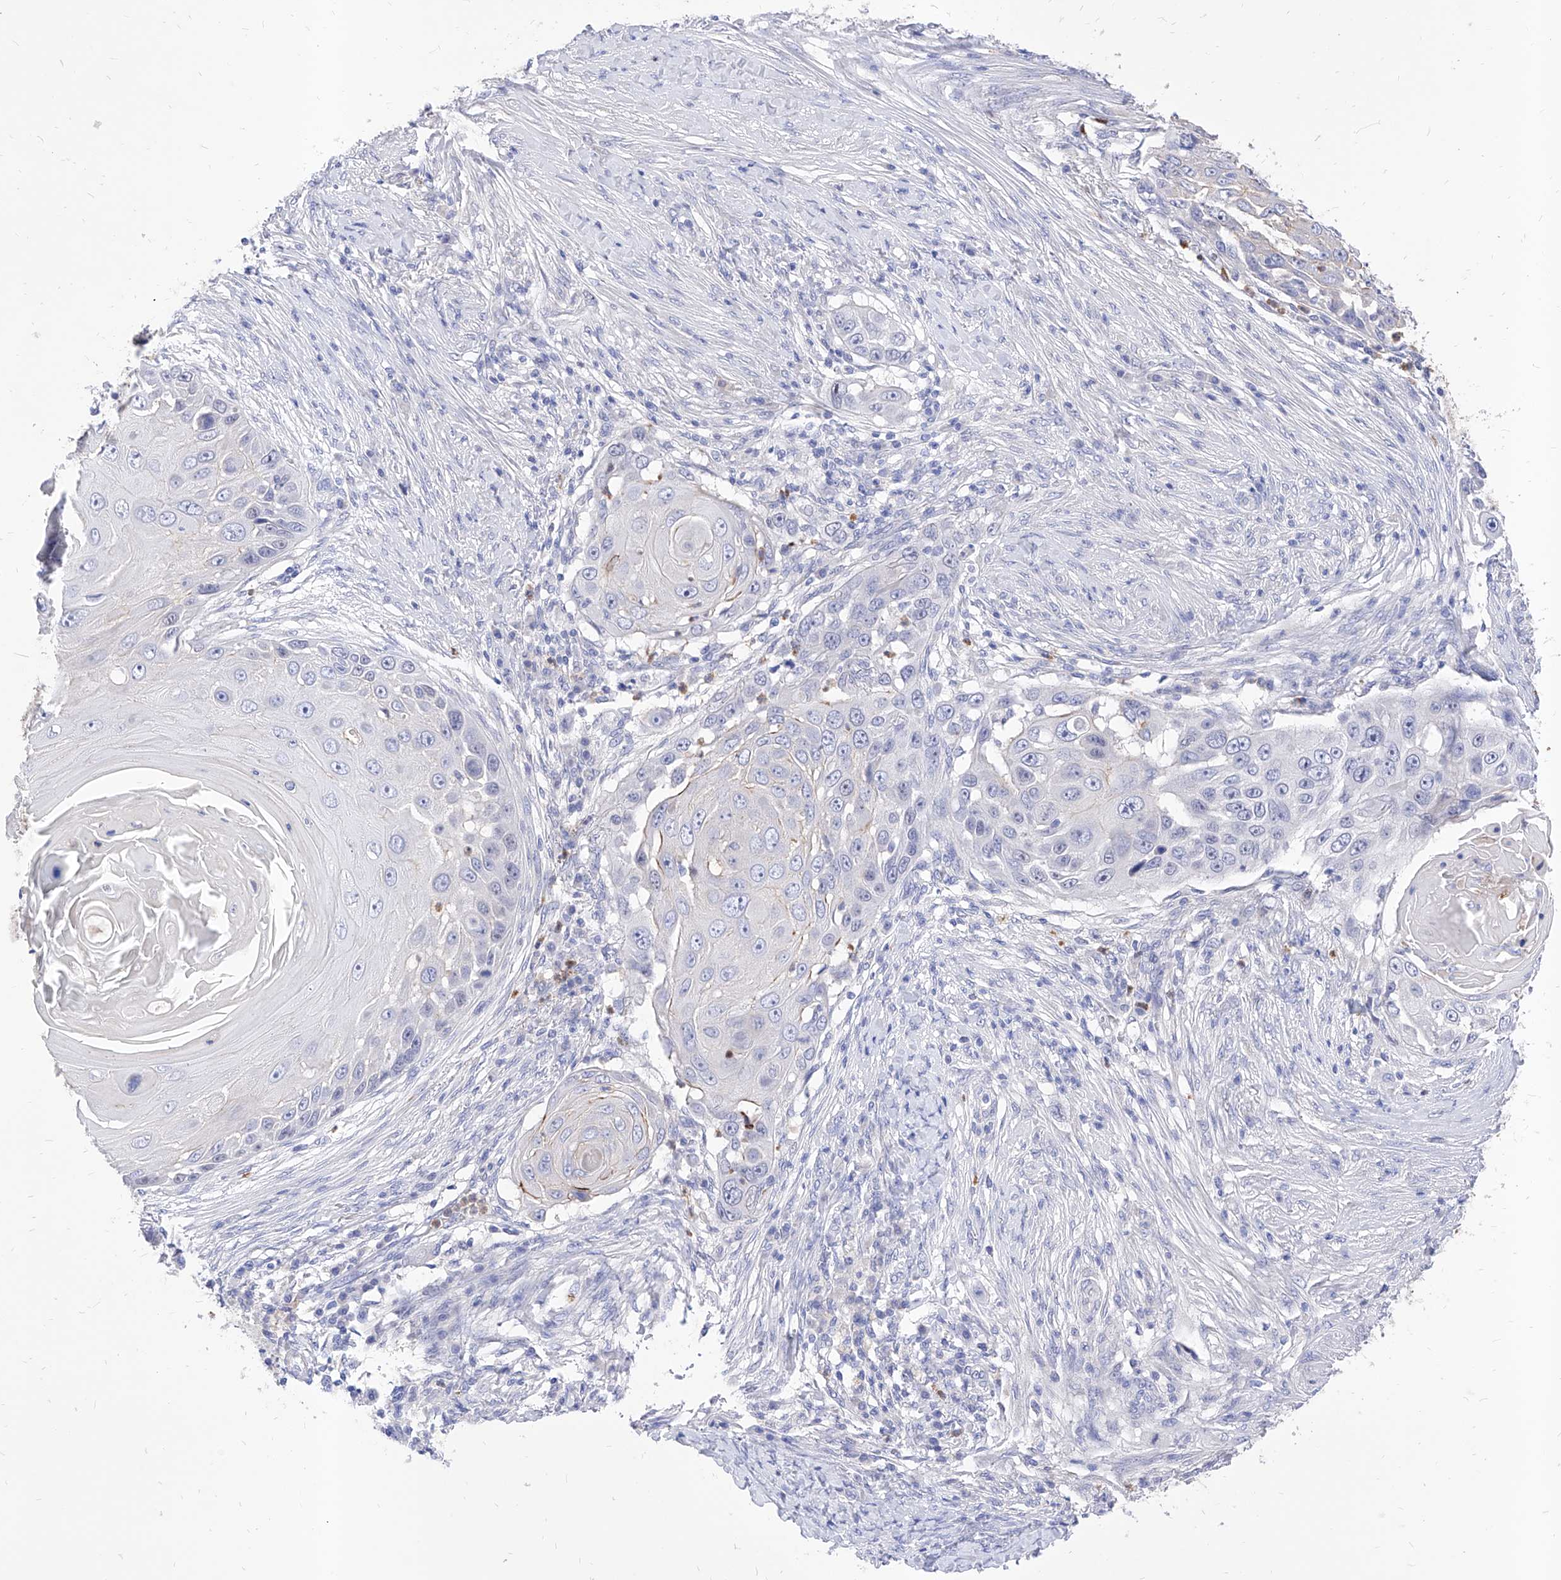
{"staining": {"intensity": "weak", "quantity": "<25%", "location": "cytoplasmic/membranous"}, "tissue": "skin cancer", "cell_type": "Tumor cells", "image_type": "cancer", "snomed": [{"axis": "morphology", "description": "Squamous cell carcinoma, NOS"}, {"axis": "topography", "description": "Skin"}], "caption": "This histopathology image is of skin squamous cell carcinoma stained with immunohistochemistry to label a protein in brown with the nuclei are counter-stained blue. There is no staining in tumor cells.", "gene": "VAX1", "patient": {"sex": "female", "age": 44}}